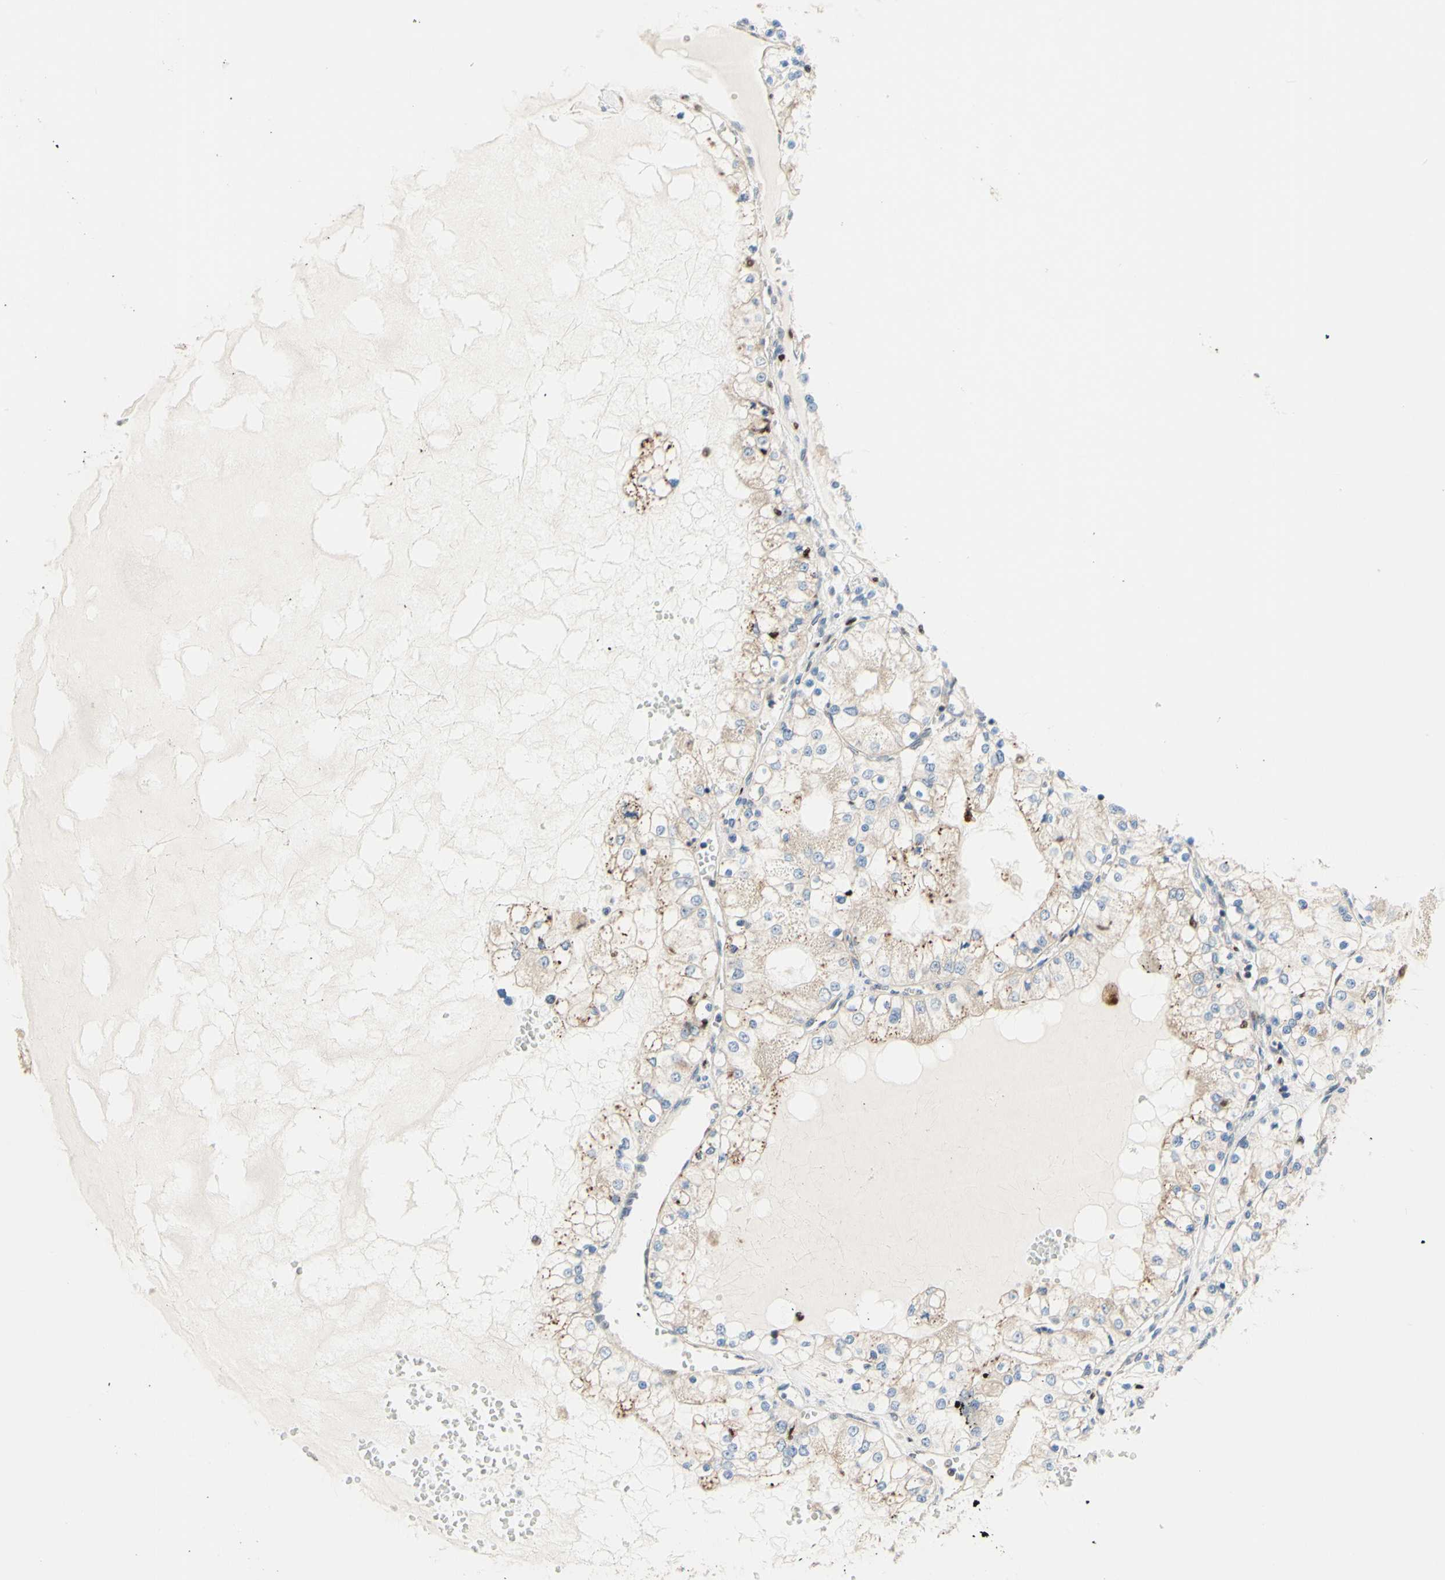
{"staining": {"intensity": "weak", "quantity": ">75%", "location": "cytoplasmic/membranous"}, "tissue": "renal cancer", "cell_type": "Tumor cells", "image_type": "cancer", "snomed": [{"axis": "morphology", "description": "Adenocarcinoma, NOS"}, {"axis": "topography", "description": "Kidney"}], "caption": "The photomicrograph exhibits staining of adenocarcinoma (renal), revealing weak cytoplasmic/membranous protein positivity (brown color) within tumor cells. Using DAB (3,3'-diaminobenzidine) (brown) and hematoxylin (blue) stains, captured at high magnification using brightfield microscopy.", "gene": "EED", "patient": {"sex": "male", "age": 68}}